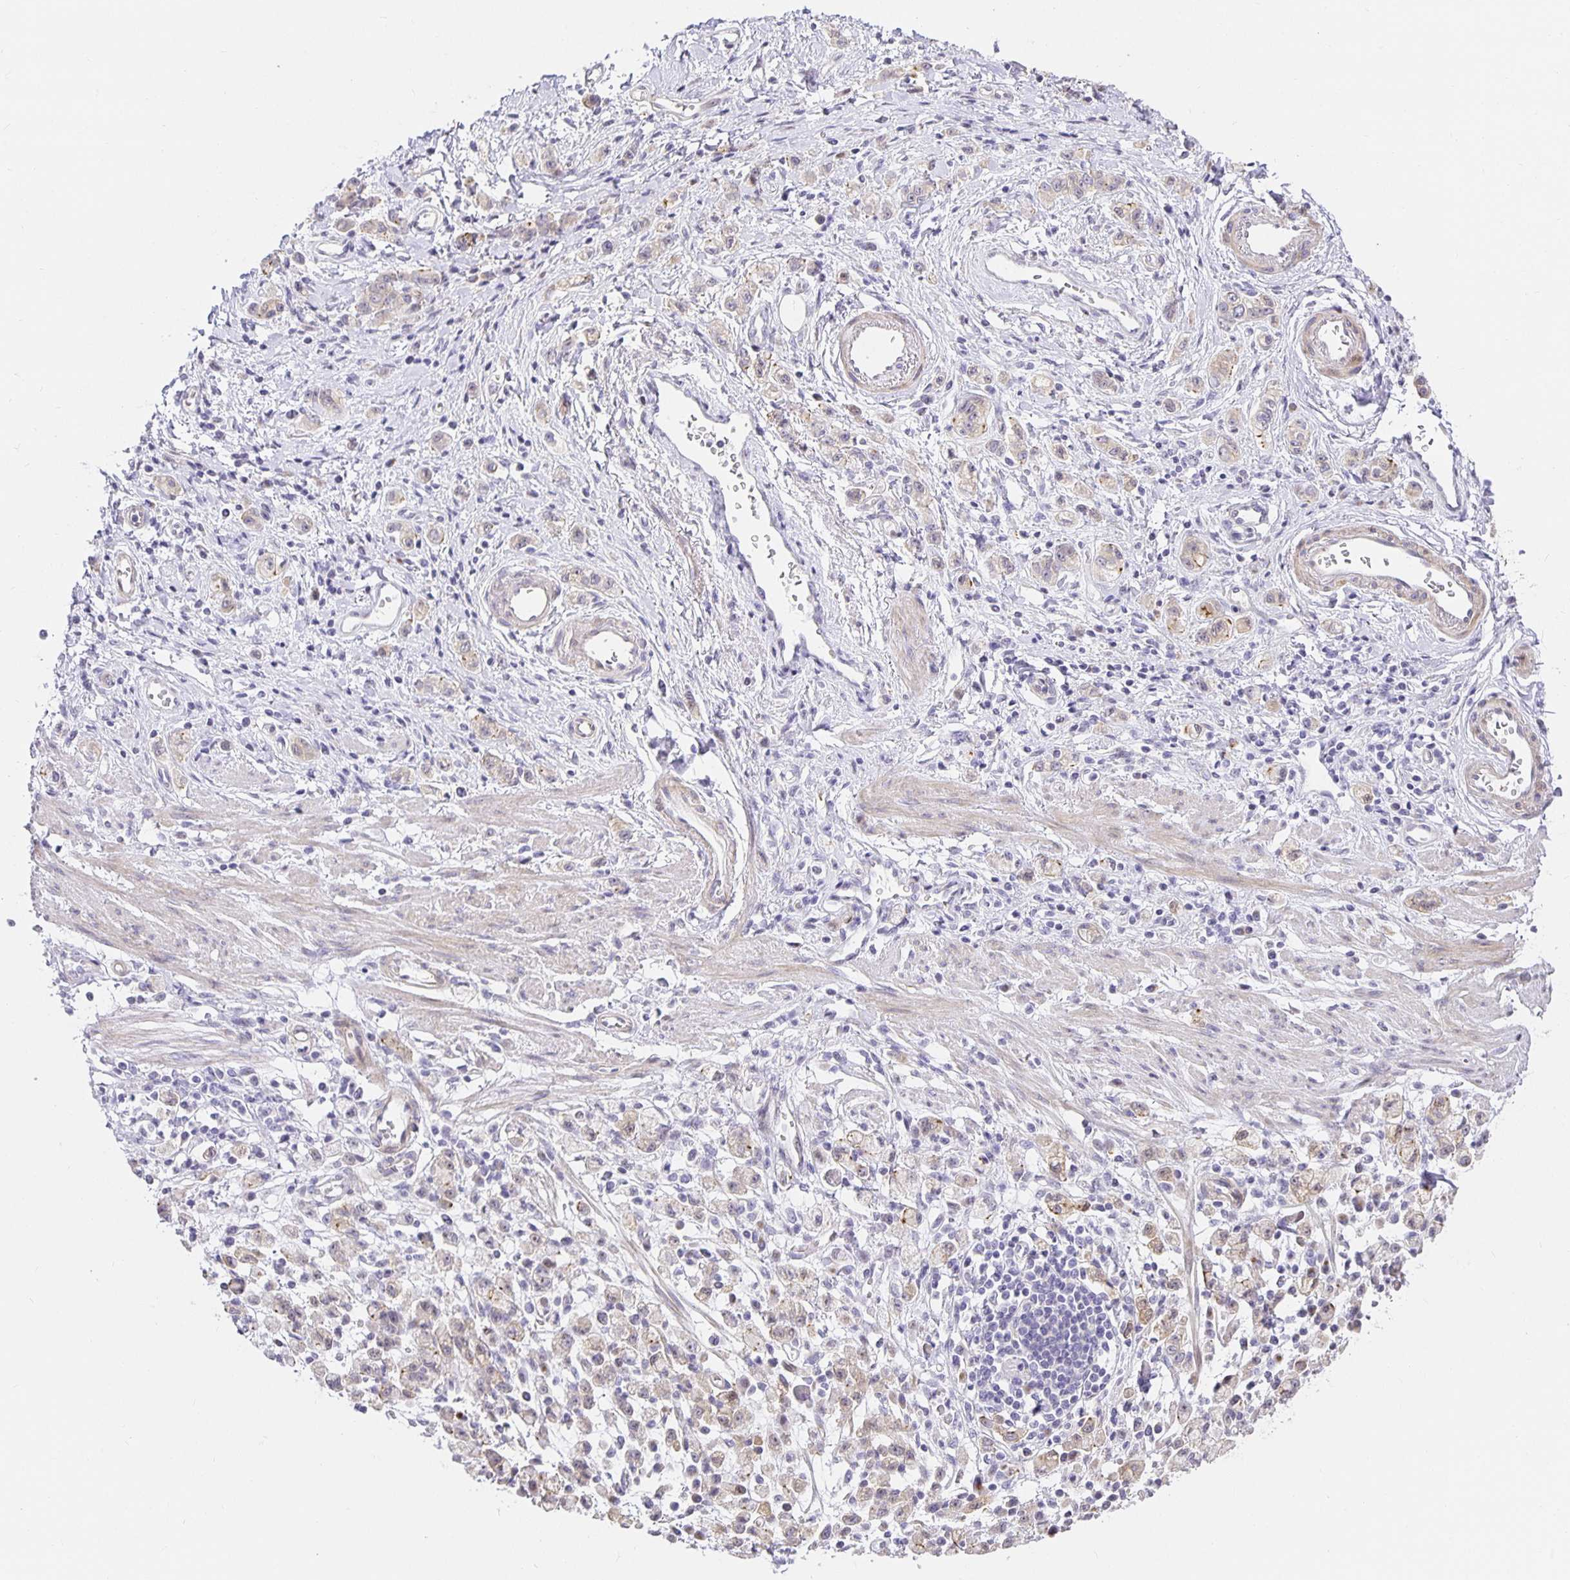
{"staining": {"intensity": "moderate", "quantity": "<25%", "location": "cytoplasmic/membranous"}, "tissue": "stomach cancer", "cell_type": "Tumor cells", "image_type": "cancer", "snomed": [{"axis": "morphology", "description": "Adenocarcinoma, NOS"}, {"axis": "topography", "description": "Stomach"}], "caption": "Tumor cells display low levels of moderate cytoplasmic/membranous positivity in about <25% of cells in human stomach cancer. (Stains: DAB (3,3'-diaminobenzidine) in brown, nuclei in blue, Microscopy: brightfield microscopy at high magnification).", "gene": "TJP3", "patient": {"sex": "male", "age": 77}}